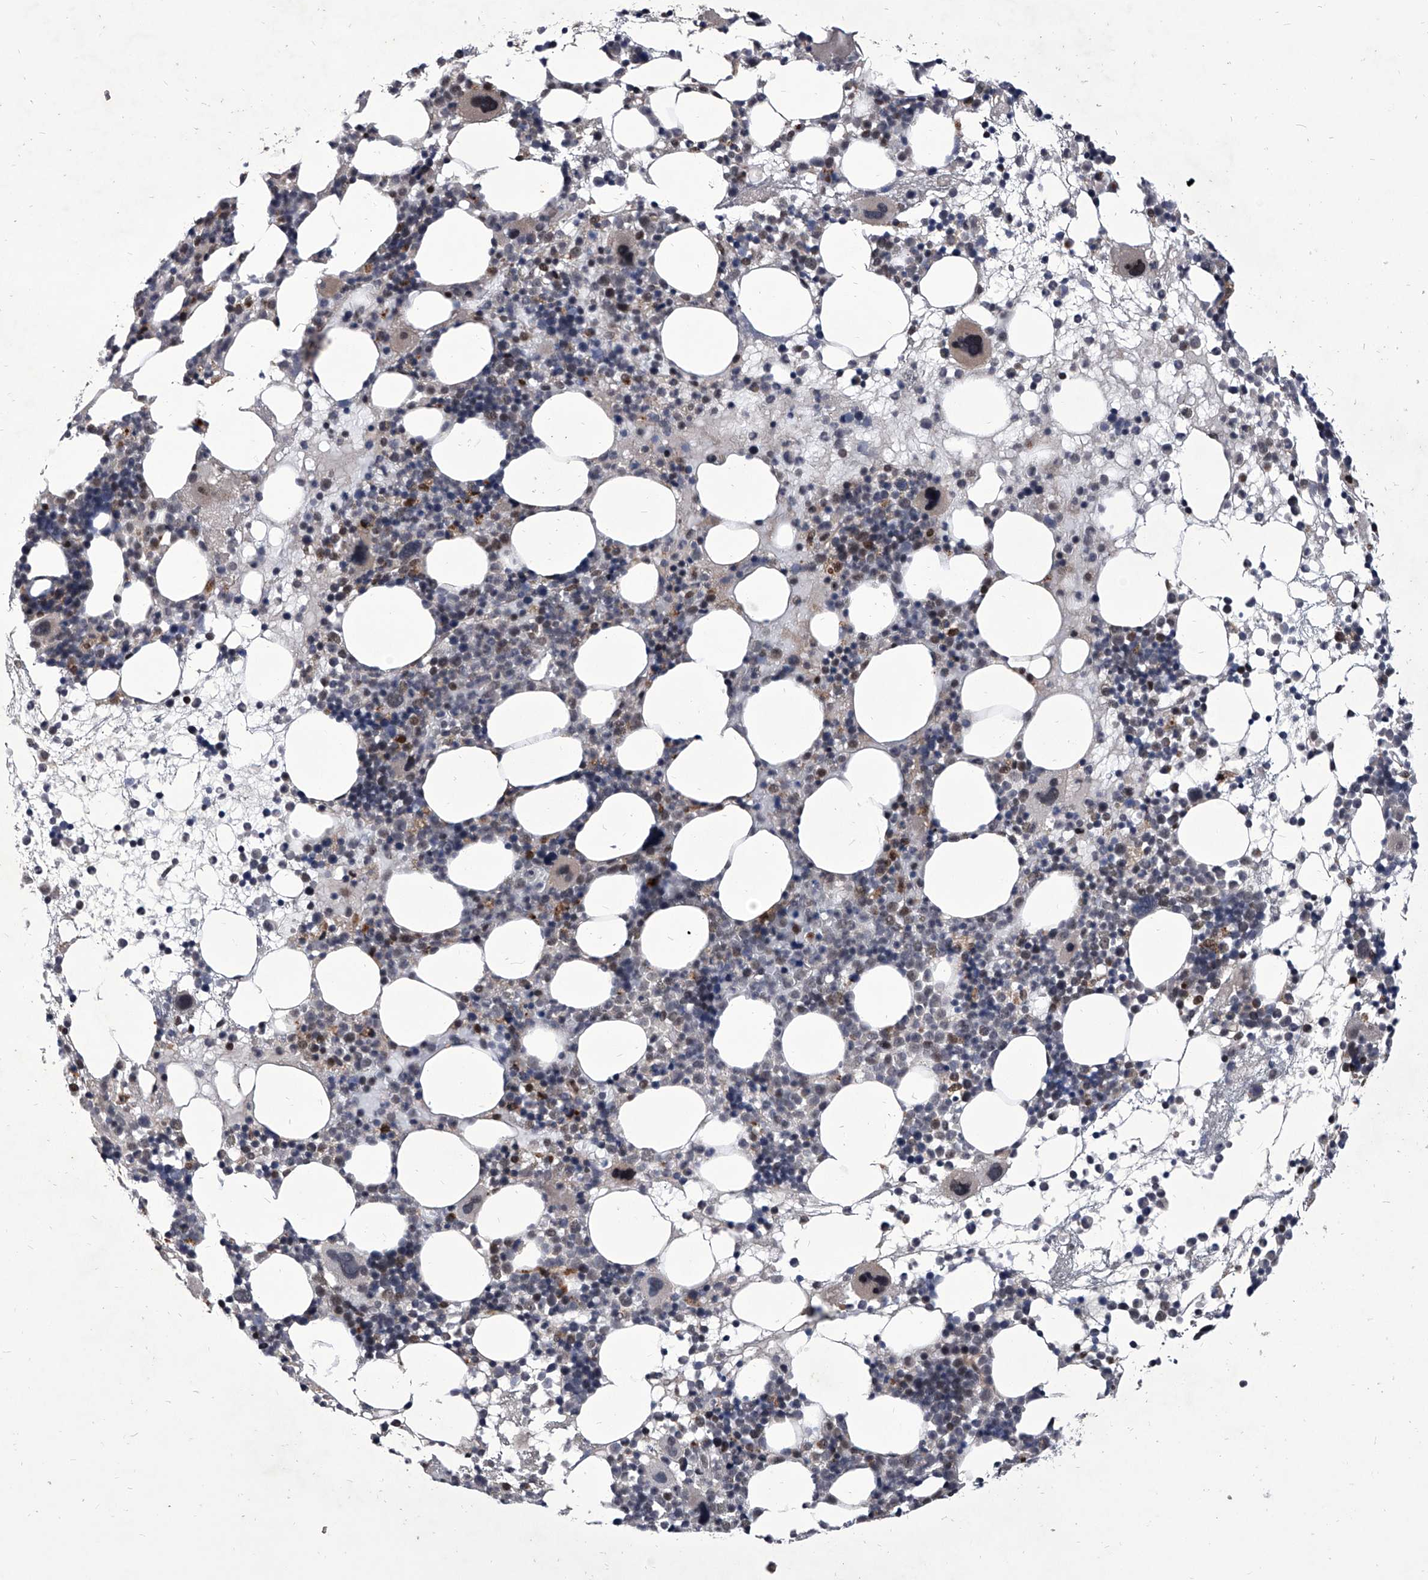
{"staining": {"intensity": "weak", "quantity": "25%-75%", "location": "cytoplasmic/membranous,nuclear"}, "tissue": "bone marrow", "cell_type": "Hematopoietic cells", "image_type": "normal", "snomed": [{"axis": "morphology", "description": "Normal tissue, NOS"}, {"axis": "topography", "description": "Bone marrow"}], "caption": "Protein analysis of benign bone marrow exhibits weak cytoplasmic/membranous,nuclear expression in about 25%-75% of hematopoietic cells.", "gene": "CMTR1", "patient": {"sex": "female", "age": 57}}